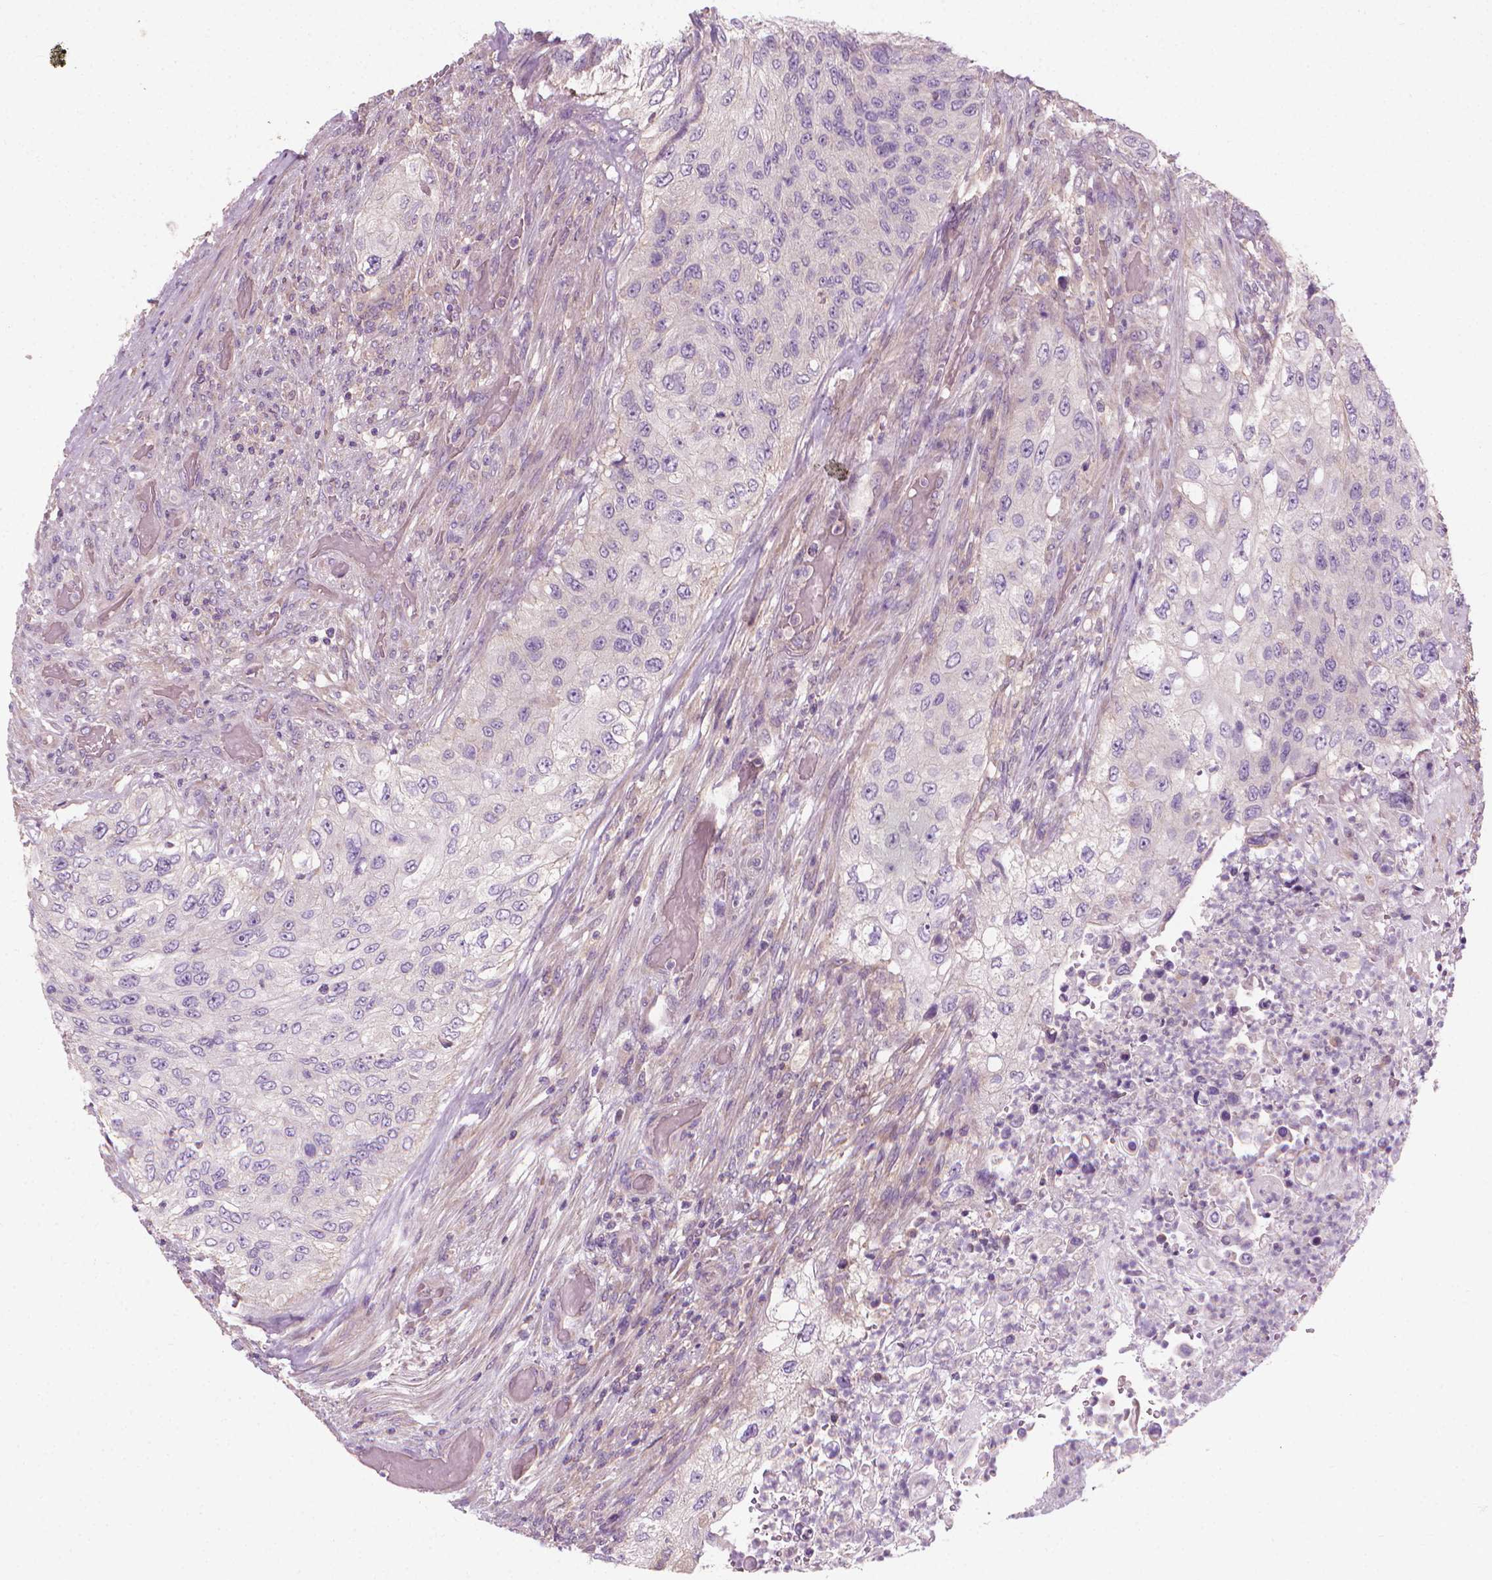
{"staining": {"intensity": "negative", "quantity": "none", "location": "none"}, "tissue": "urothelial cancer", "cell_type": "Tumor cells", "image_type": "cancer", "snomed": [{"axis": "morphology", "description": "Urothelial carcinoma, High grade"}, {"axis": "topography", "description": "Urinary bladder"}], "caption": "Immunohistochemical staining of human urothelial cancer displays no significant positivity in tumor cells.", "gene": "RIIAD1", "patient": {"sex": "female", "age": 60}}